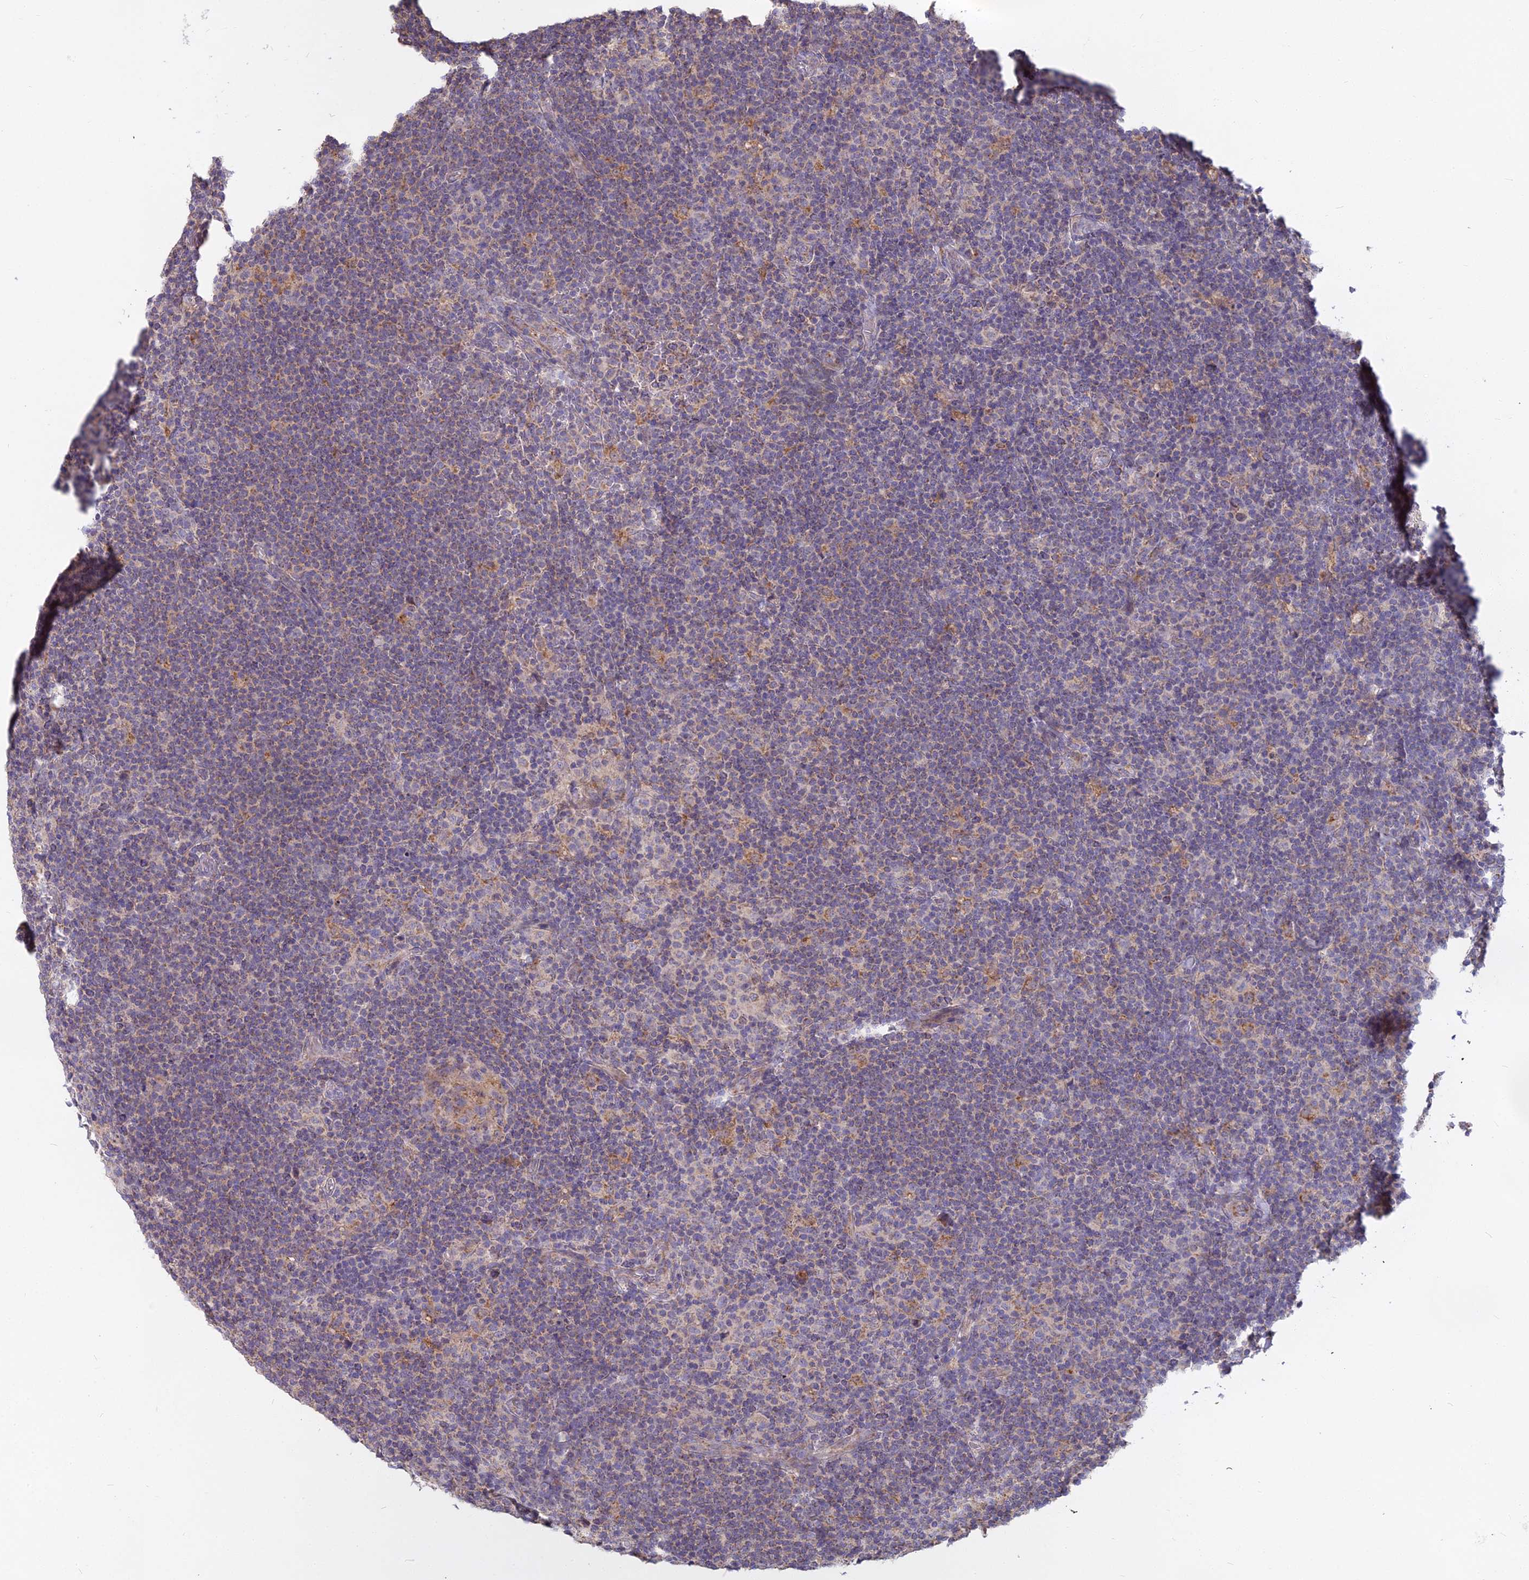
{"staining": {"intensity": "negative", "quantity": "none", "location": "none"}, "tissue": "lymphoma", "cell_type": "Tumor cells", "image_type": "cancer", "snomed": [{"axis": "morphology", "description": "Hodgkin's disease, NOS"}, {"axis": "topography", "description": "Lymph node"}], "caption": "Immunohistochemical staining of human Hodgkin's disease shows no significant staining in tumor cells.", "gene": "MICU2", "patient": {"sex": "female", "age": 57}}